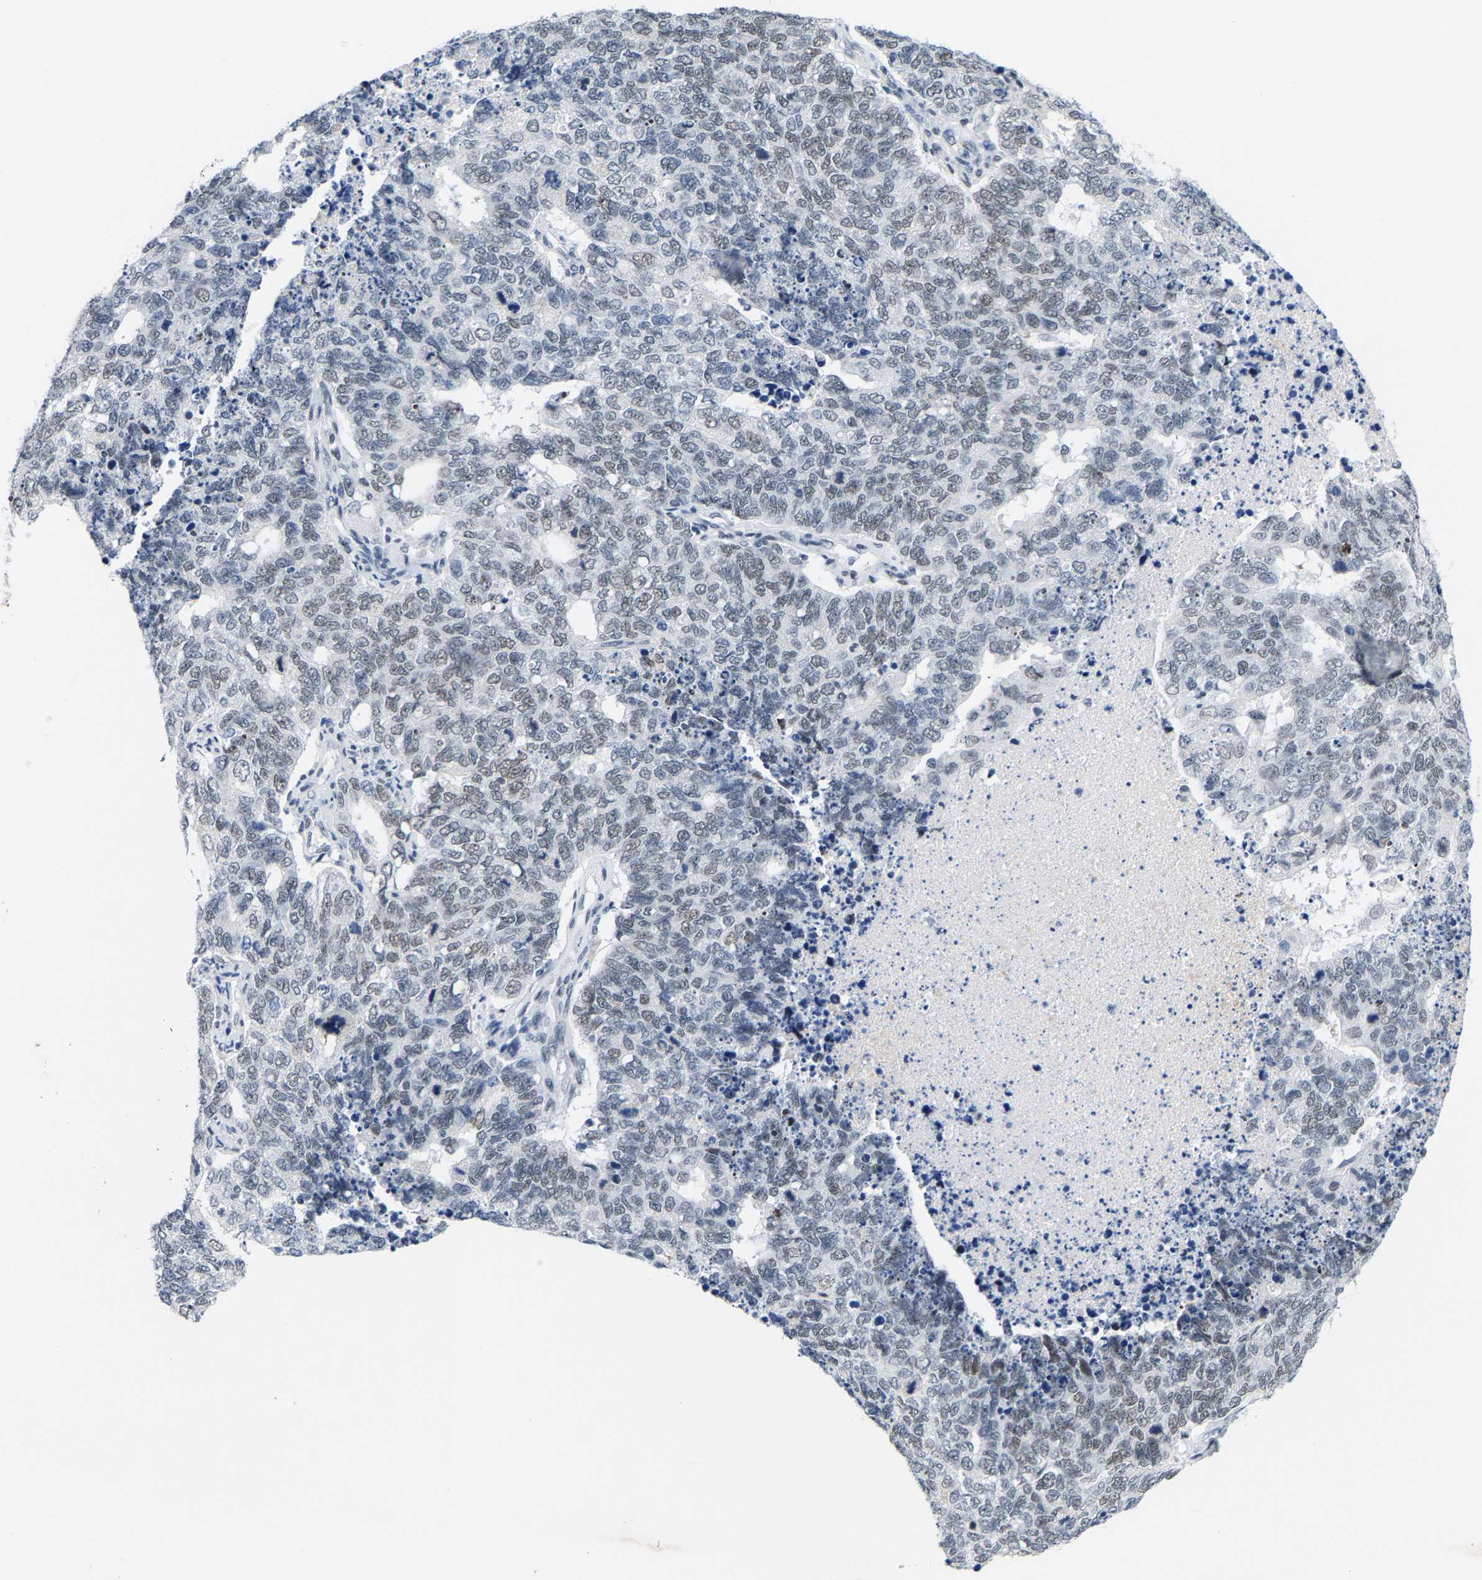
{"staining": {"intensity": "weak", "quantity": "25%-75%", "location": "nuclear"}, "tissue": "cervical cancer", "cell_type": "Tumor cells", "image_type": "cancer", "snomed": [{"axis": "morphology", "description": "Squamous cell carcinoma, NOS"}, {"axis": "topography", "description": "Cervix"}], "caption": "Brown immunohistochemical staining in human squamous cell carcinoma (cervical) displays weak nuclear staining in approximately 25%-75% of tumor cells.", "gene": "SETD1B", "patient": {"sex": "female", "age": 63}}